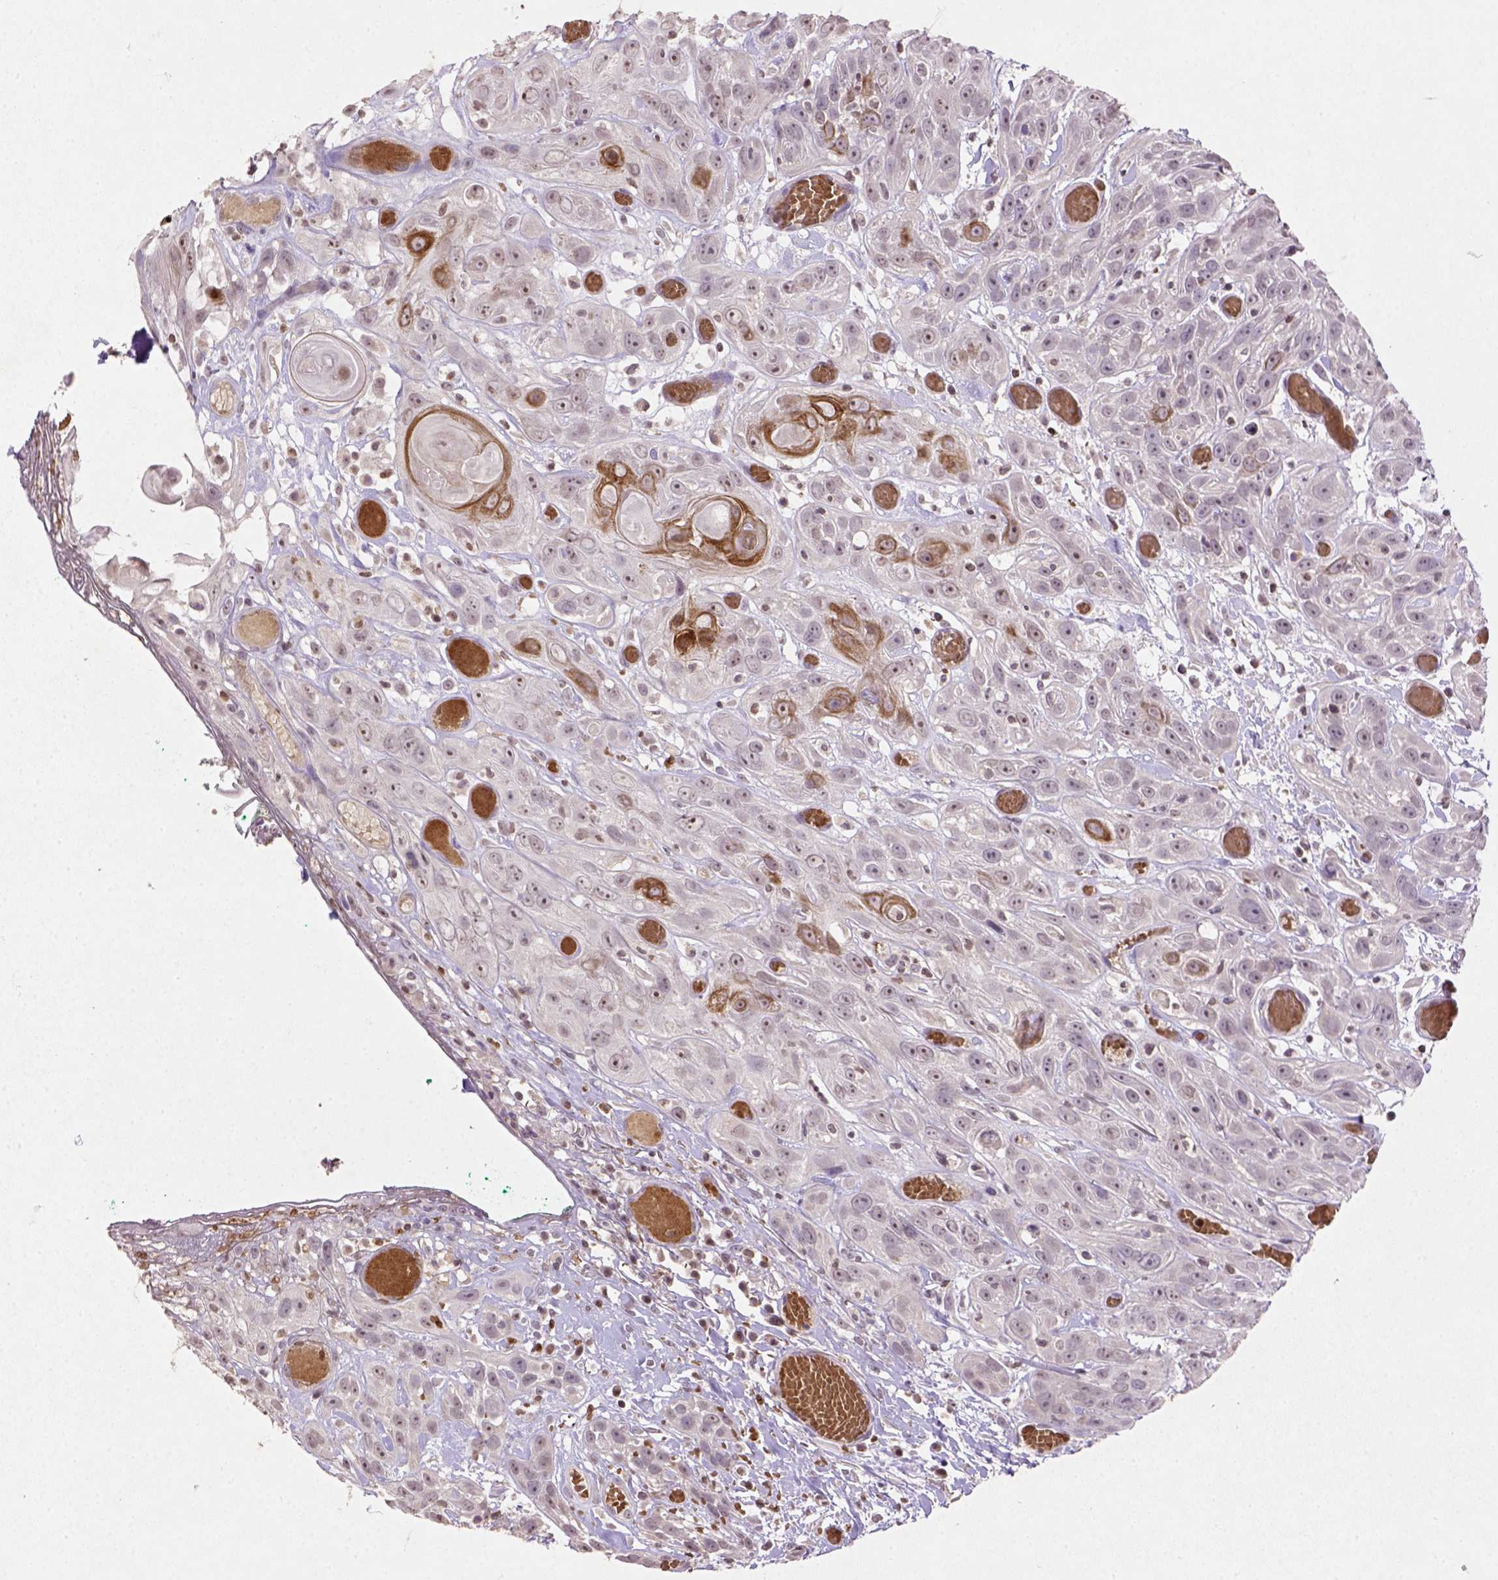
{"staining": {"intensity": "weak", "quantity": "25%-75%", "location": "nuclear"}, "tissue": "head and neck cancer", "cell_type": "Tumor cells", "image_type": "cancer", "snomed": [{"axis": "morphology", "description": "Normal tissue, NOS"}, {"axis": "morphology", "description": "Squamous cell carcinoma, NOS"}, {"axis": "topography", "description": "Oral tissue"}, {"axis": "topography", "description": "Salivary gland"}, {"axis": "topography", "description": "Head-Neck"}], "caption": "Head and neck cancer (squamous cell carcinoma) tissue exhibits weak nuclear staining in about 25%-75% of tumor cells, visualized by immunohistochemistry.", "gene": "NUDT3", "patient": {"sex": "female", "age": 62}}